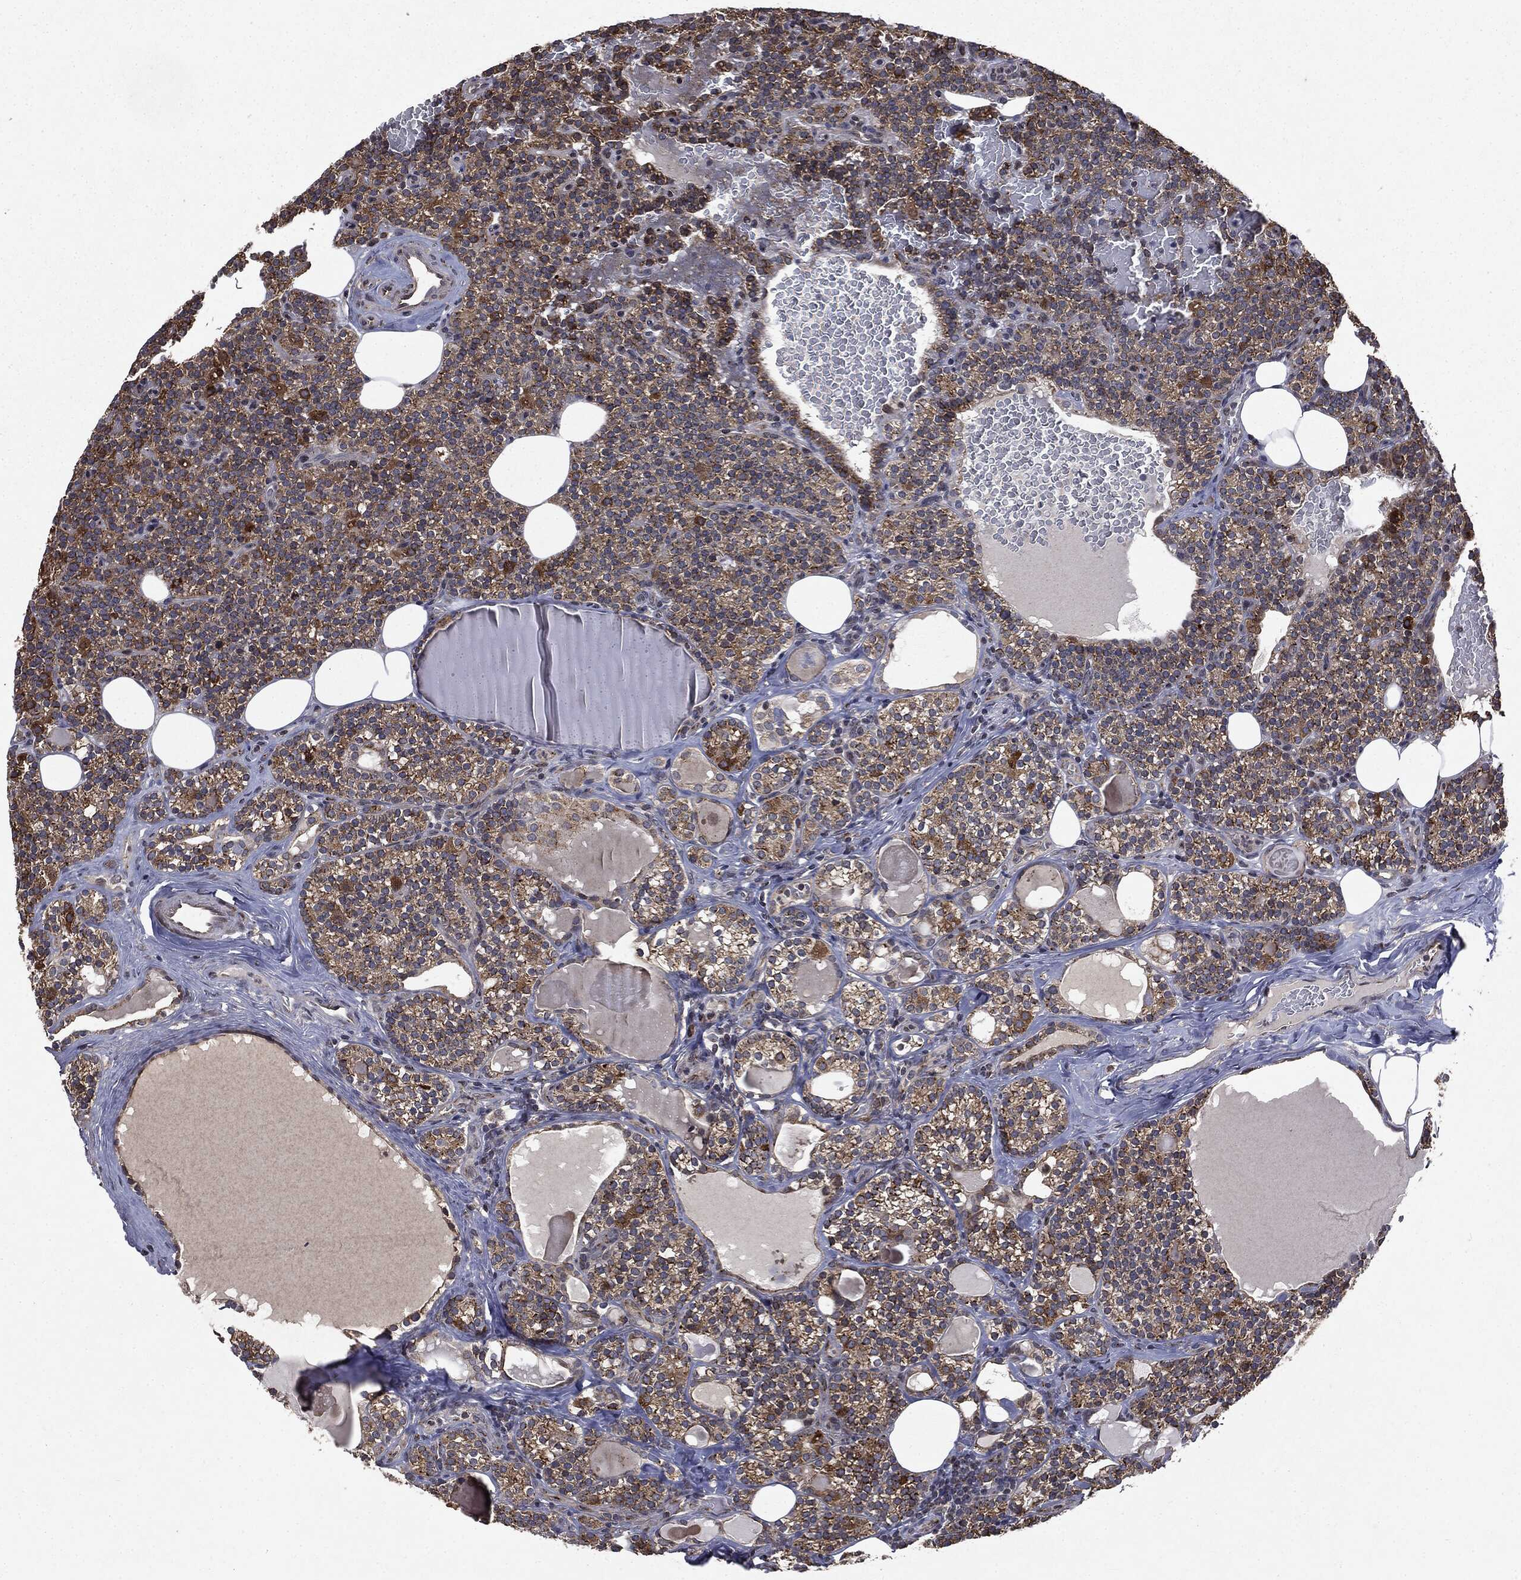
{"staining": {"intensity": "moderate", "quantity": ">75%", "location": "cytoplasmic/membranous"}, "tissue": "parathyroid gland", "cell_type": "Glandular cells", "image_type": "normal", "snomed": [{"axis": "morphology", "description": "Normal tissue, NOS"}, {"axis": "topography", "description": "Parathyroid gland"}], "caption": "Brown immunohistochemical staining in unremarkable parathyroid gland displays moderate cytoplasmic/membranous staining in approximately >75% of glandular cells. The staining was performed using DAB, with brown indicating positive protein expression. Nuclei are stained blue with hematoxylin.", "gene": "PLPPR2", "patient": {"sex": "female", "age": 63}}